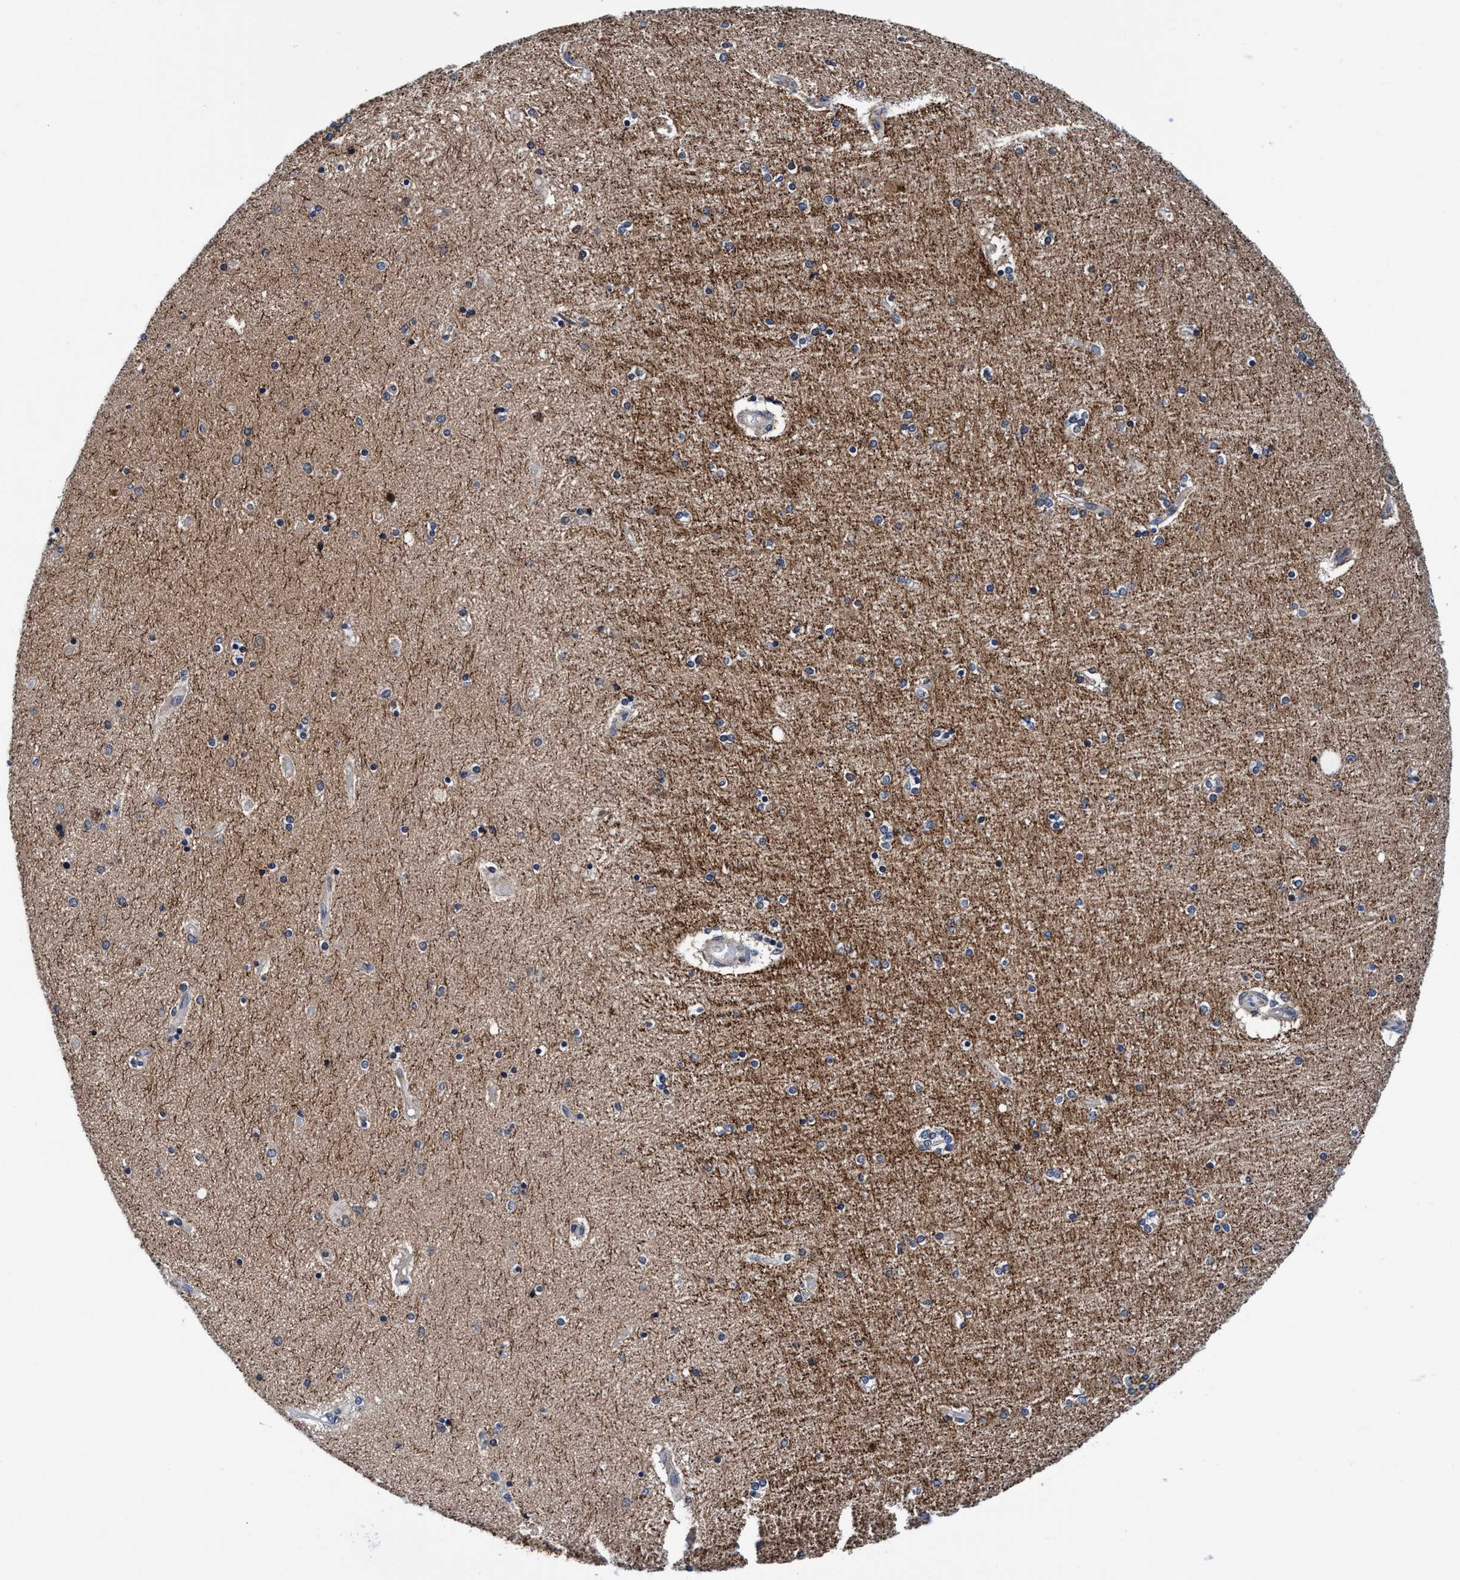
{"staining": {"intensity": "moderate", "quantity": "25%-75%", "location": "cytoplasmic/membranous"}, "tissue": "hippocampus", "cell_type": "Glial cells", "image_type": "normal", "snomed": [{"axis": "morphology", "description": "Normal tissue, NOS"}, {"axis": "topography", "description": "Hippocampus"}], "caption": "This histopathology image exhibits normal hippocampus stained with immunohistochemistry (IHC) to label a protein in brown. The cytoplasmic/membranous of glial cells show moderate positivity for the protein. Nuclei are counter-stained blue.", "gene": "AGAP2", "patient": {"sex": "female", "age": 54}}